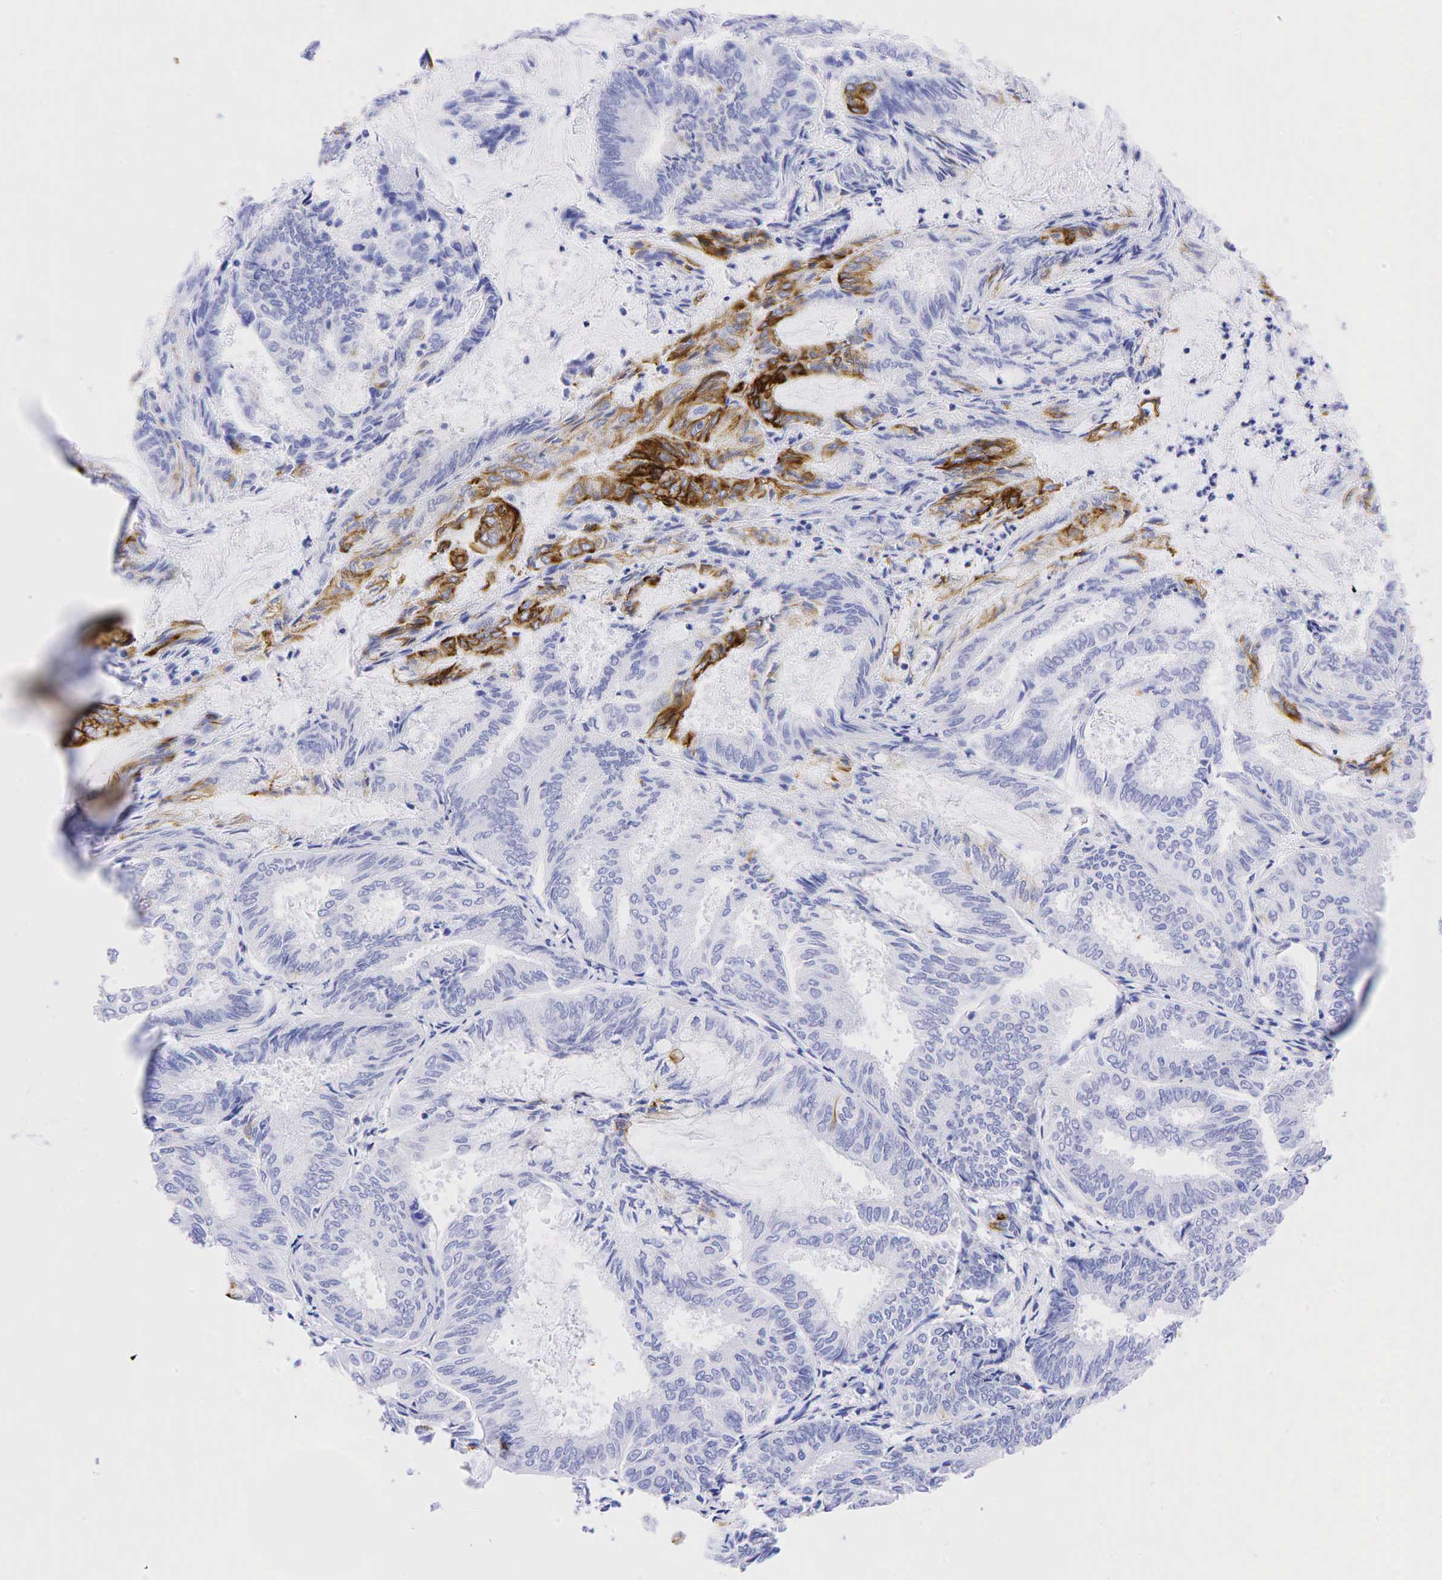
{"staining": {"intensity": "moderate", "quantity": "25%-75%", "location": "cytoplasmic/membranous"}, "tissue": "endometrial cancer", "cell_type": "Tumor cells", "image_type": "cancer", "snomed": [{"axis": "morphology", "description": "Adenocarcinoma, NOS"}, {"axis": "topography", "description": "Endometrium"}], "caption": "This micrograph reveals immunohistochemistry (IHC) staining of human endometrial adenocarcinoma, with medium moderate cytoplasmic/membranous expression in approximately 25%-75% of tumor cells.", "gene": "KRT7", "patient": {"sex": "female", "age": 59}}